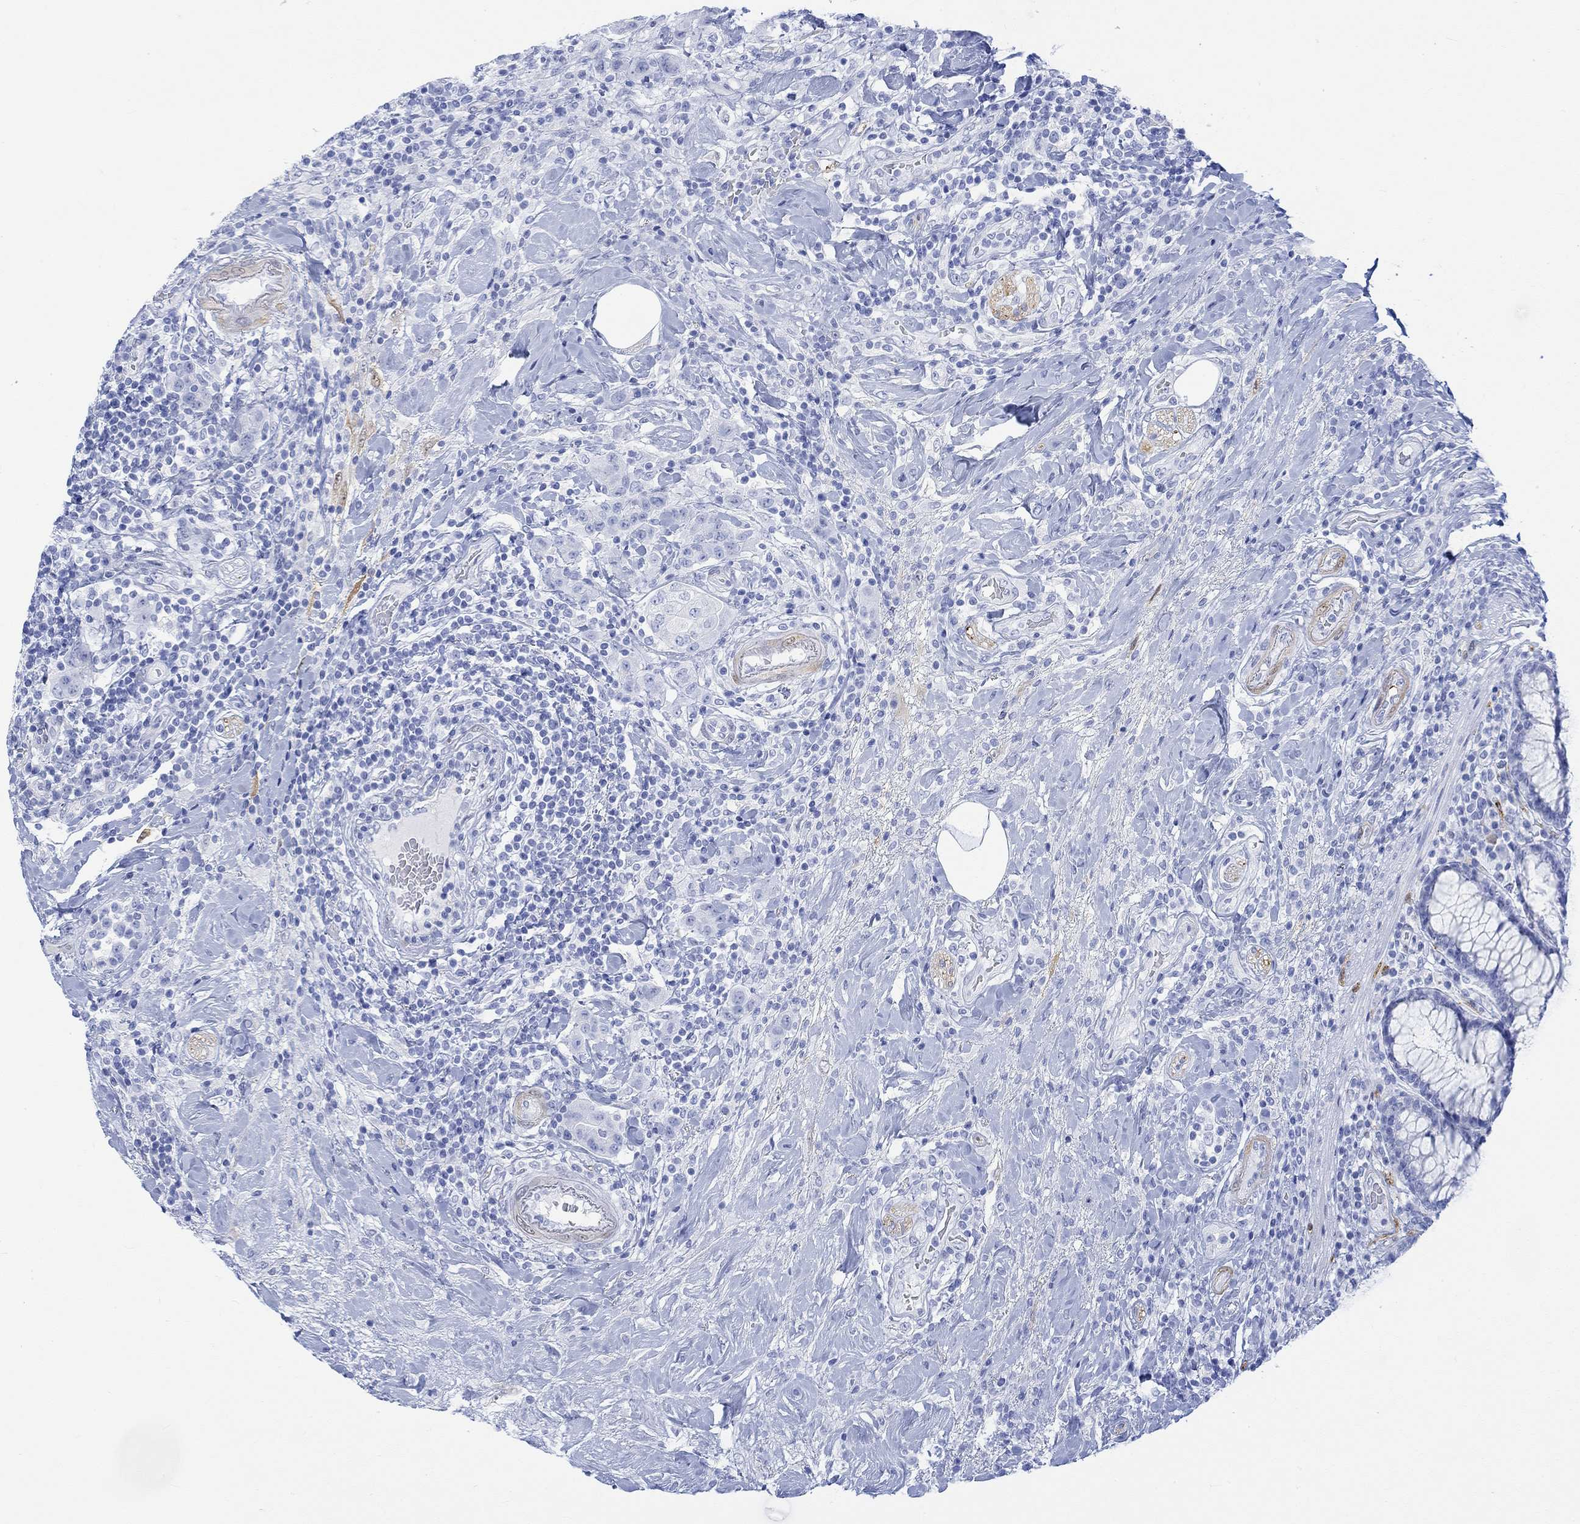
{"staining": {"intensity": "negative", "quantity": "none", "location": "none"}, "tissue": "colorectal cancer", "cell_type": "Tumor cells", "image_type": "cancer", "snomed": [{"axis": "morphology", "description": "Adenocarcinoma, NOS"}, {"axis": "topography", "description": "Colon"}], "caption": "DAB (3,3'-diaminobenzidine) immunohistochemical staining of human colorectal cancer (adenocarcinoma) demonstrates no significant positivity in tumor cells.", "gene": "TPPP3", "patient": {"sex": "female", "age": 69}}